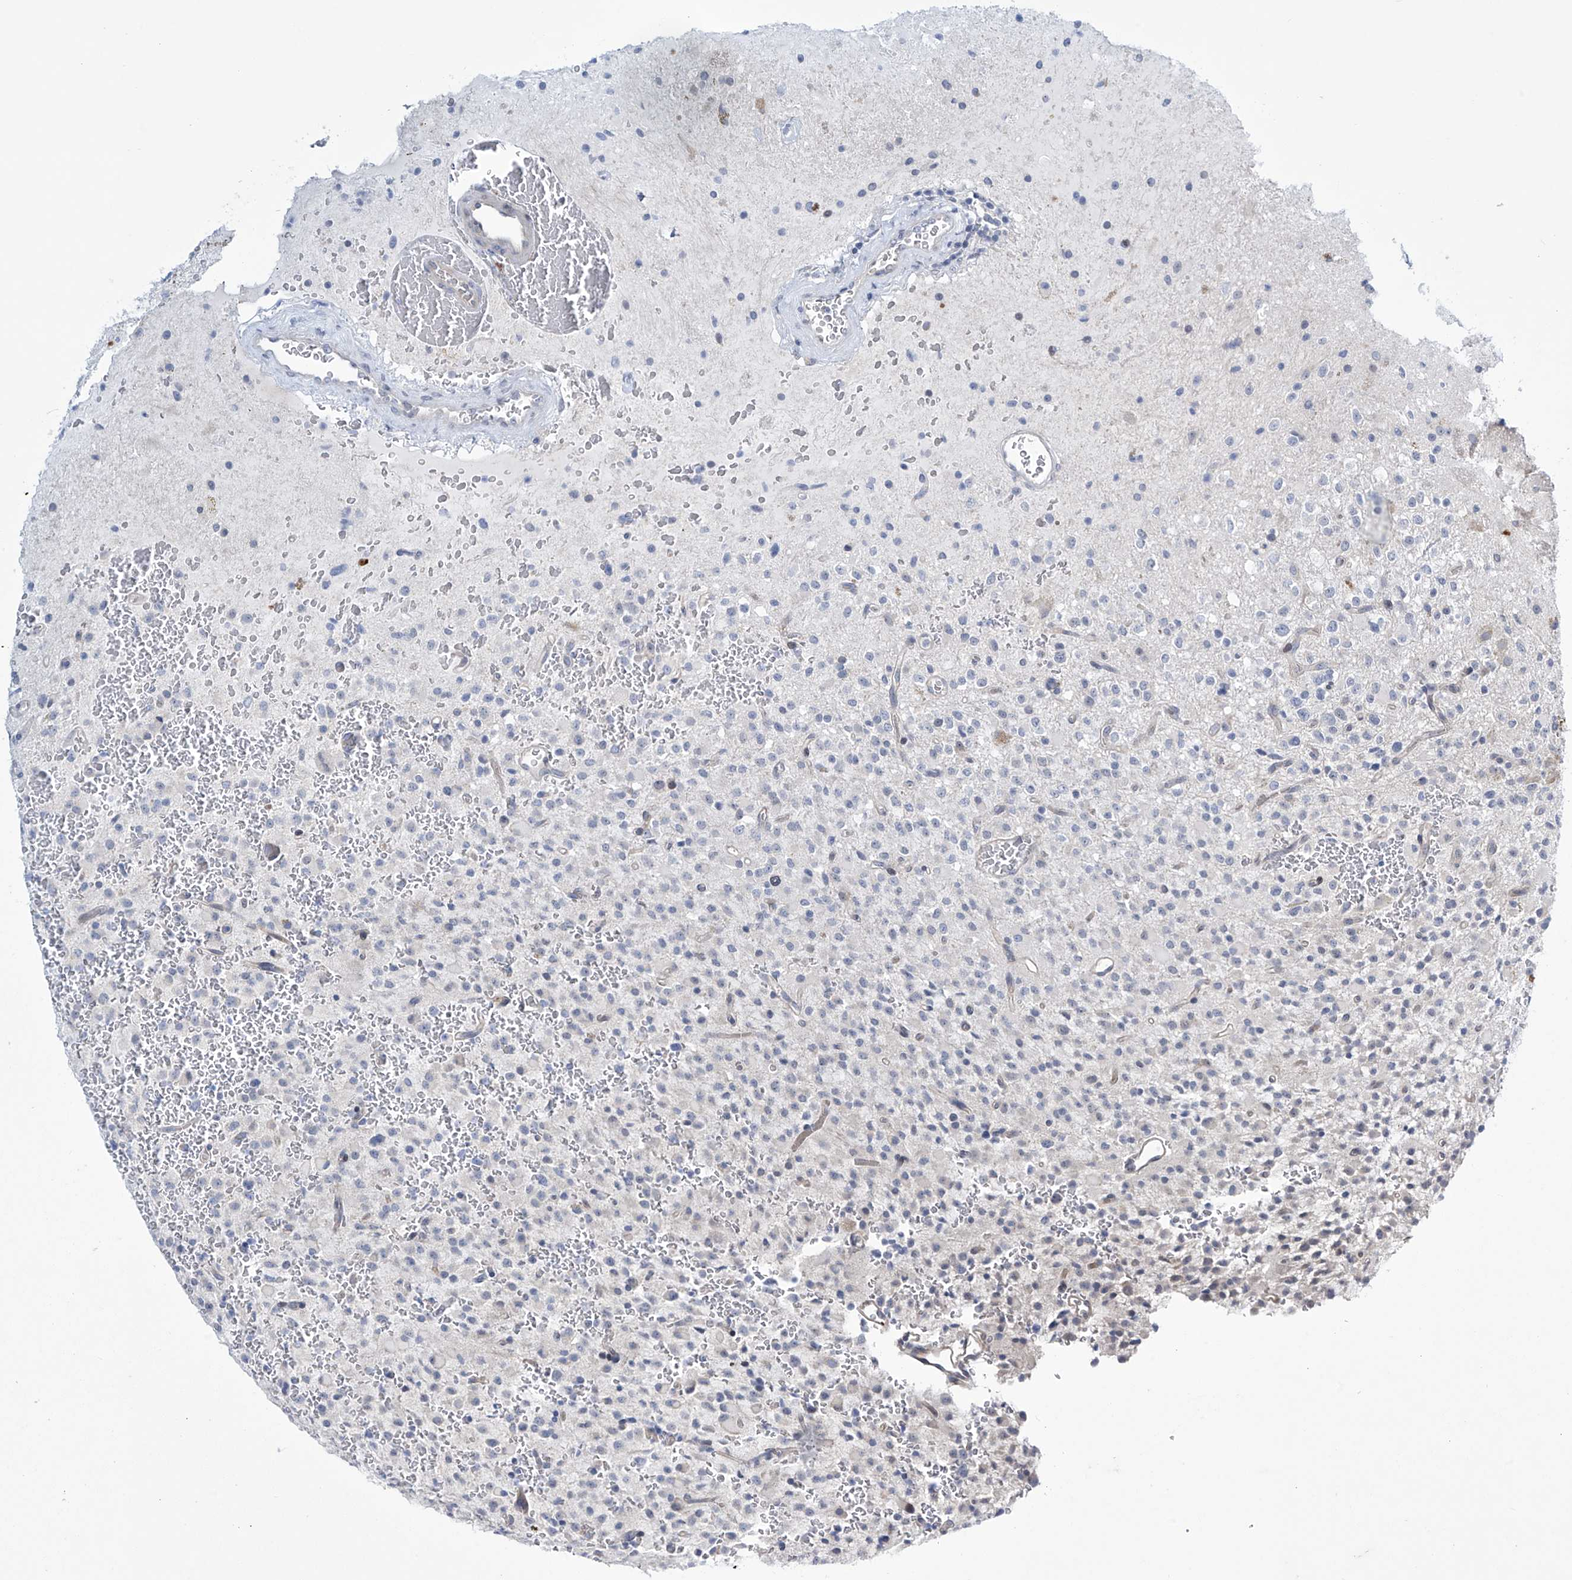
{"staining": {"intensity": "negative", "quantity": "none", "location": "none"}, "tissue": "glioma", "cell_type": "Tumor cells", "image_type": "cancer", "snomed": [{"axis": "morphology", "description": "Glioma, malignant, High grade"}, {"axis": "topography", "description": "Brain"}], "caption": "DAB (3,3'-diaminobenzidine) immunohistochemical staining of glioma shows no significant positivity in tumor cells. (Stains: DAB (3,3'-diaminobenzidine) immunohistochemistry with hematoxylin counter stain, Microscopy: brightfield microscopy at high magnification).", "gene": "TRIM60", "patient": {"sex": "male", "age": 34}}